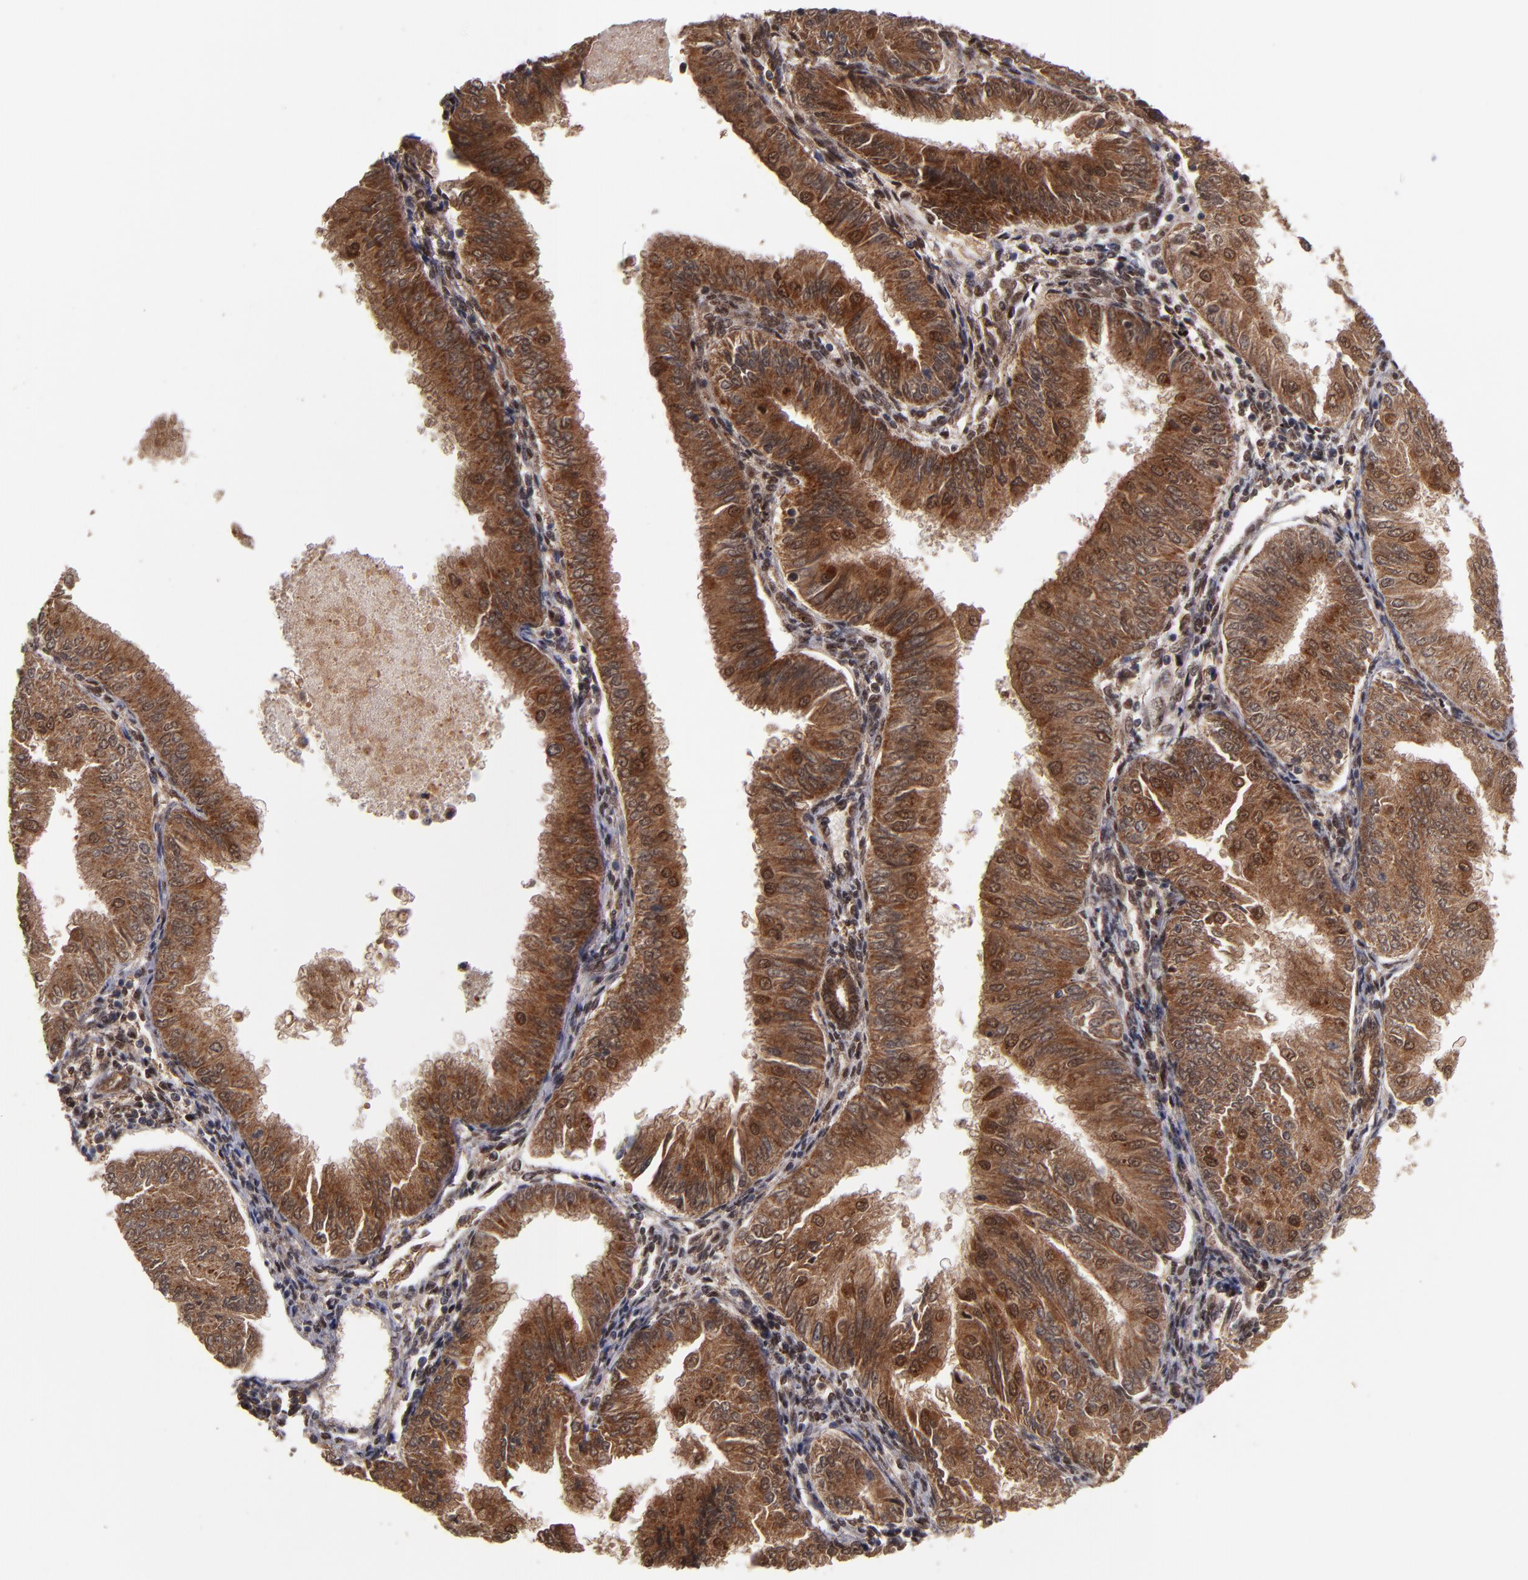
{"staining": {"intensity": "strong", "quantity": ">75%", "location": "cytoplasmic/membranous"}, "tissue": "endometrial cancer", "cell_type": "Tumor cells", "image_type": "cancer", "snomed": [{"axis": "morphology", "description": "Adenocarcinoma, NOS"}, {"axis": "topography", "description": "Endometrium"}], "caption": "This micrograph exhibits immunohistochemistry (IHC) staining of human endometrial cancer, with high strong cytoplasmic/membranous staining in about >75% of tumor cells.", "gene": "CUL5", "patient": {"sex": "female", "age": 53}}